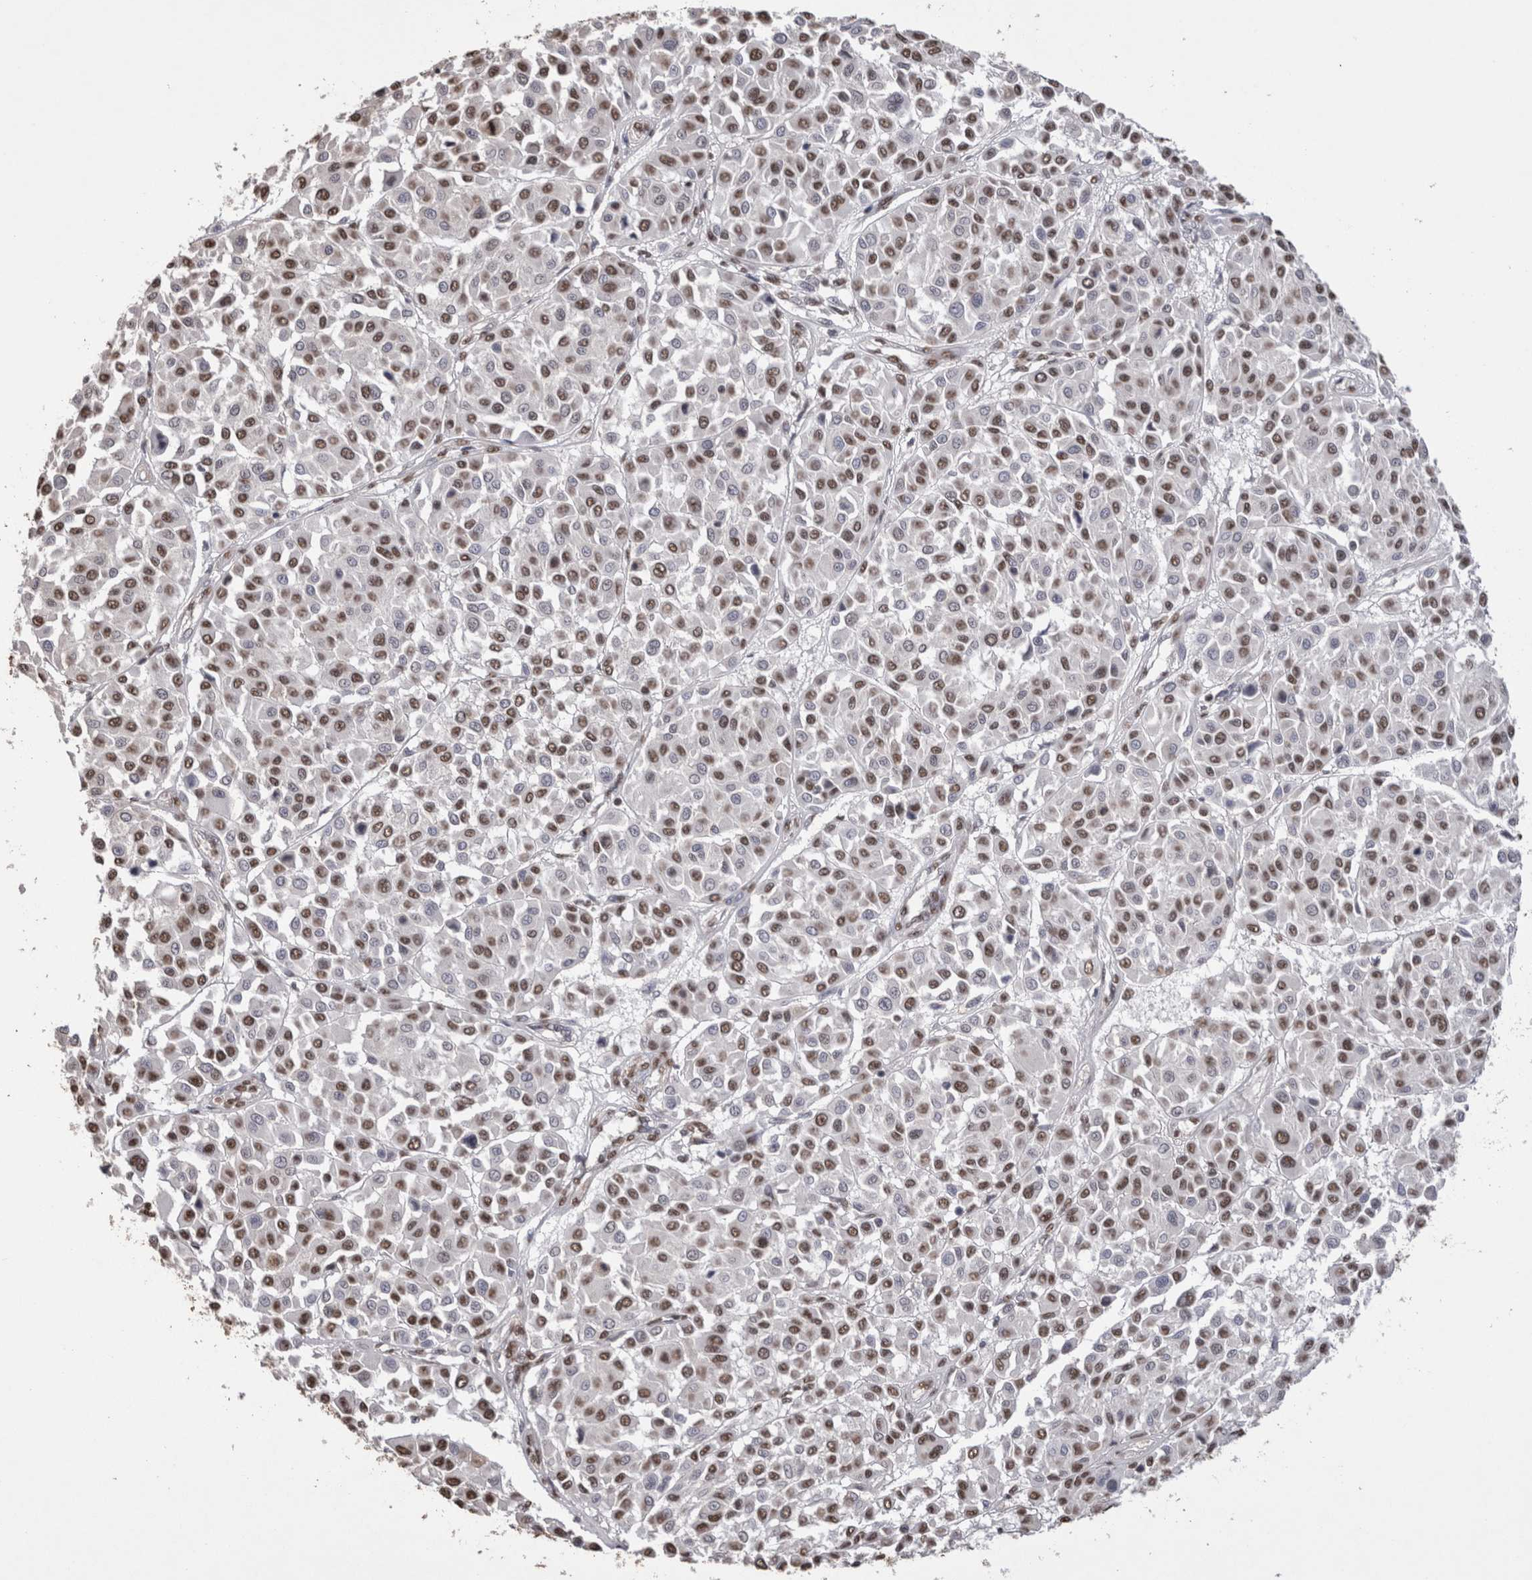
{"staining": {"intensity": "moderate", "quantity": ">75%", "location": "nuclear"}, "tissue": "melanoma", "cell_type": "Tumor cells", "image_type": "cancer", "snomed": [{"axis": "morphology", "description": "Malignant melanoma, Metastatic site"}, {"axis": "topography", "description": "Soft tissue"}], "caption": "Human melanoma stained for a protein (brown) reveals moderate nuclear positive staining in approximately >75% of tumor cells.", "gene": "NTHL1", "patient": {"sex": "male", "age": 41}}